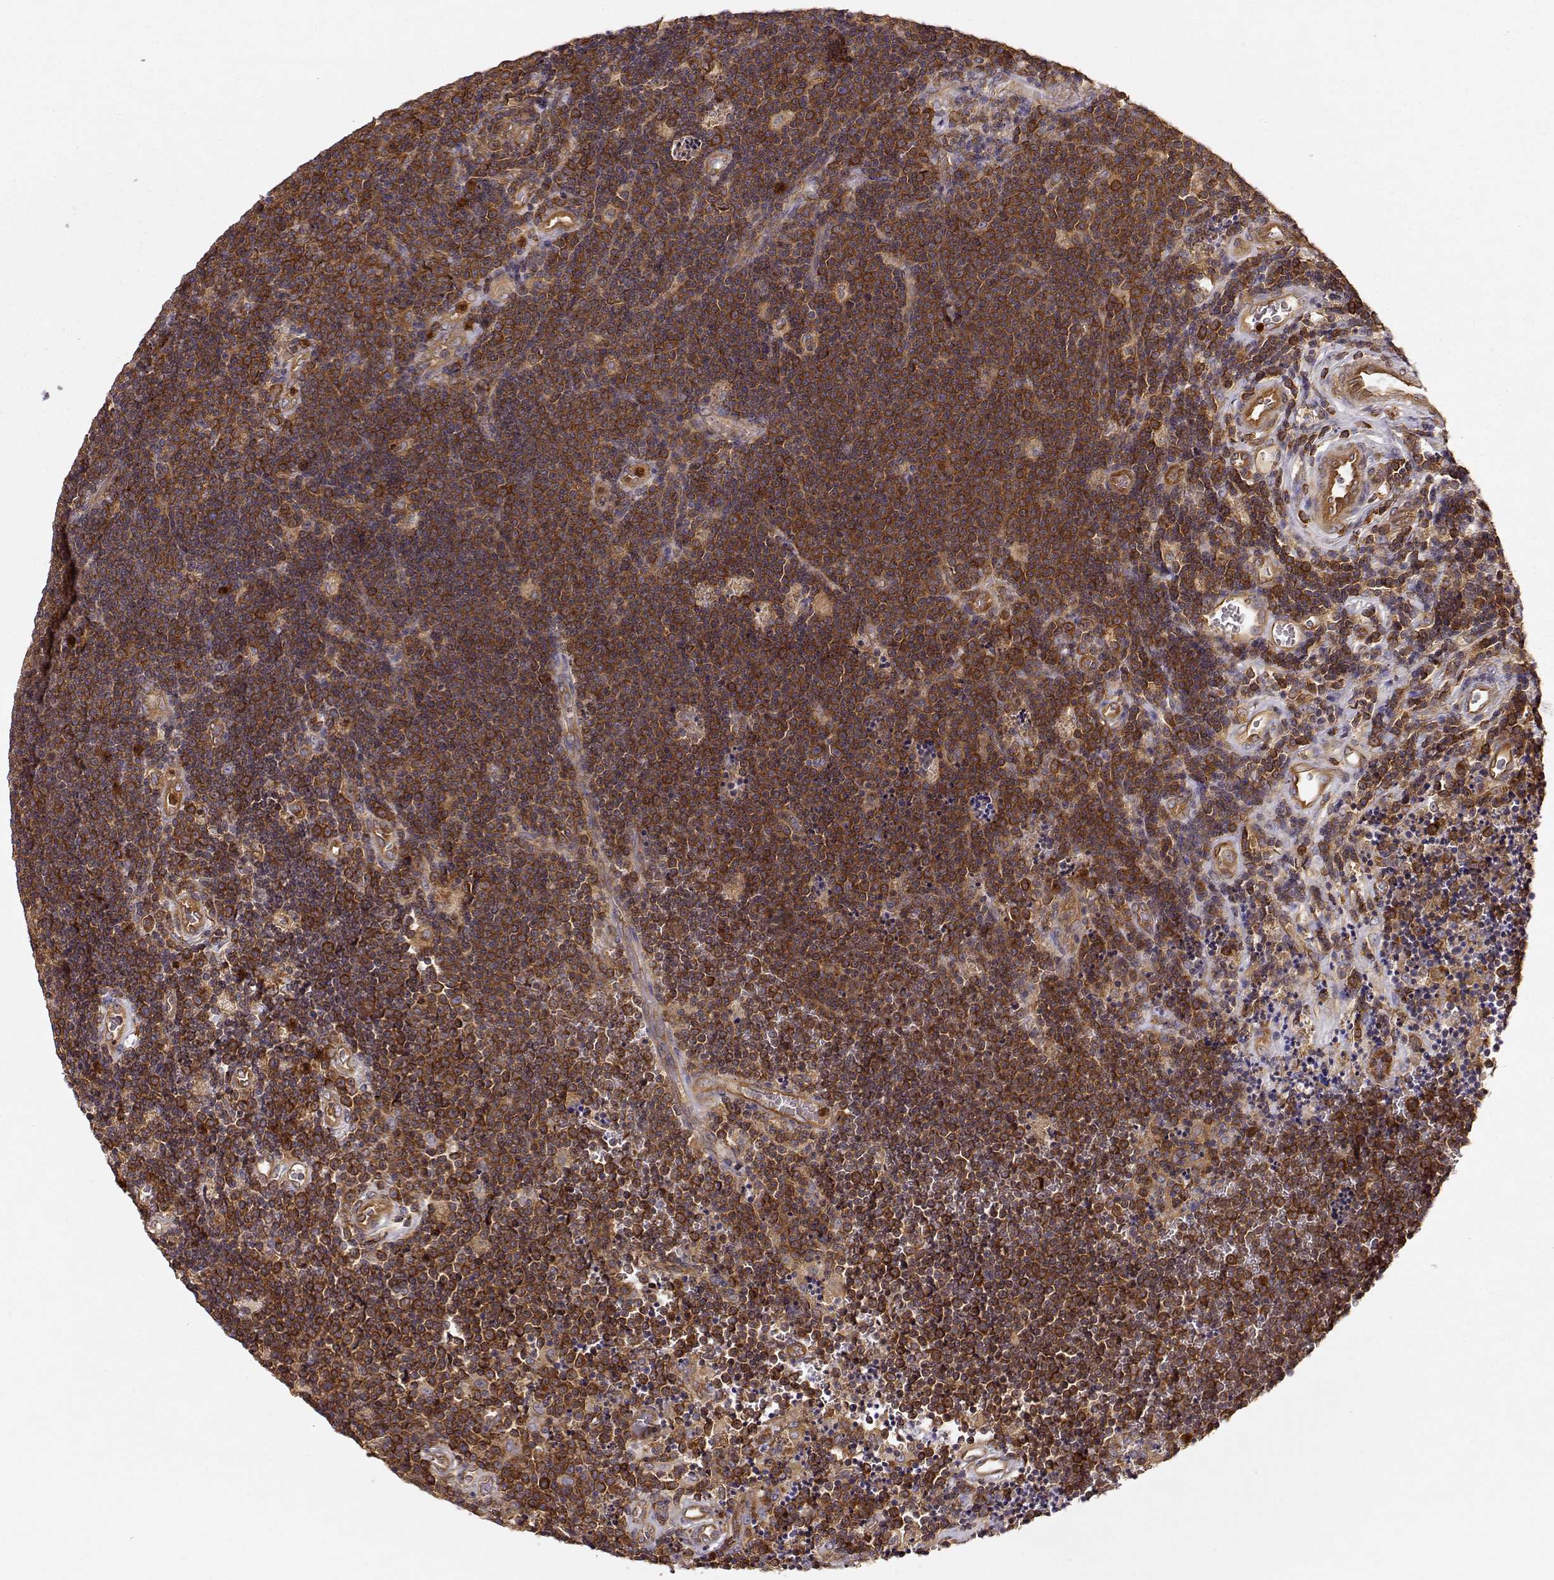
{"staining": {"intensity": "strong", "quantity": ">75%", "location": "cytoplasmic/membranous"}, "tissue": "lymphoma", "cell_type": "Tumor cells", "image_type": "cancer", "snomed": [{"axis": "morphology", "description": "Malignant lymphoma, non-Hodgkin's type, Low grade"}, {"axis": "topography", "description": "Brain"}], "caption": "Lymphoma stained for a protein exhibits strong cytoplasmic/membranous positivity in tumor cells. (DAB (3,3'-diaminobenzidine) = brown stain, brightfield microscopy at high magnification).", "gene": "ARHGEF2", "patient": {"sex": "female", "age": 66}}